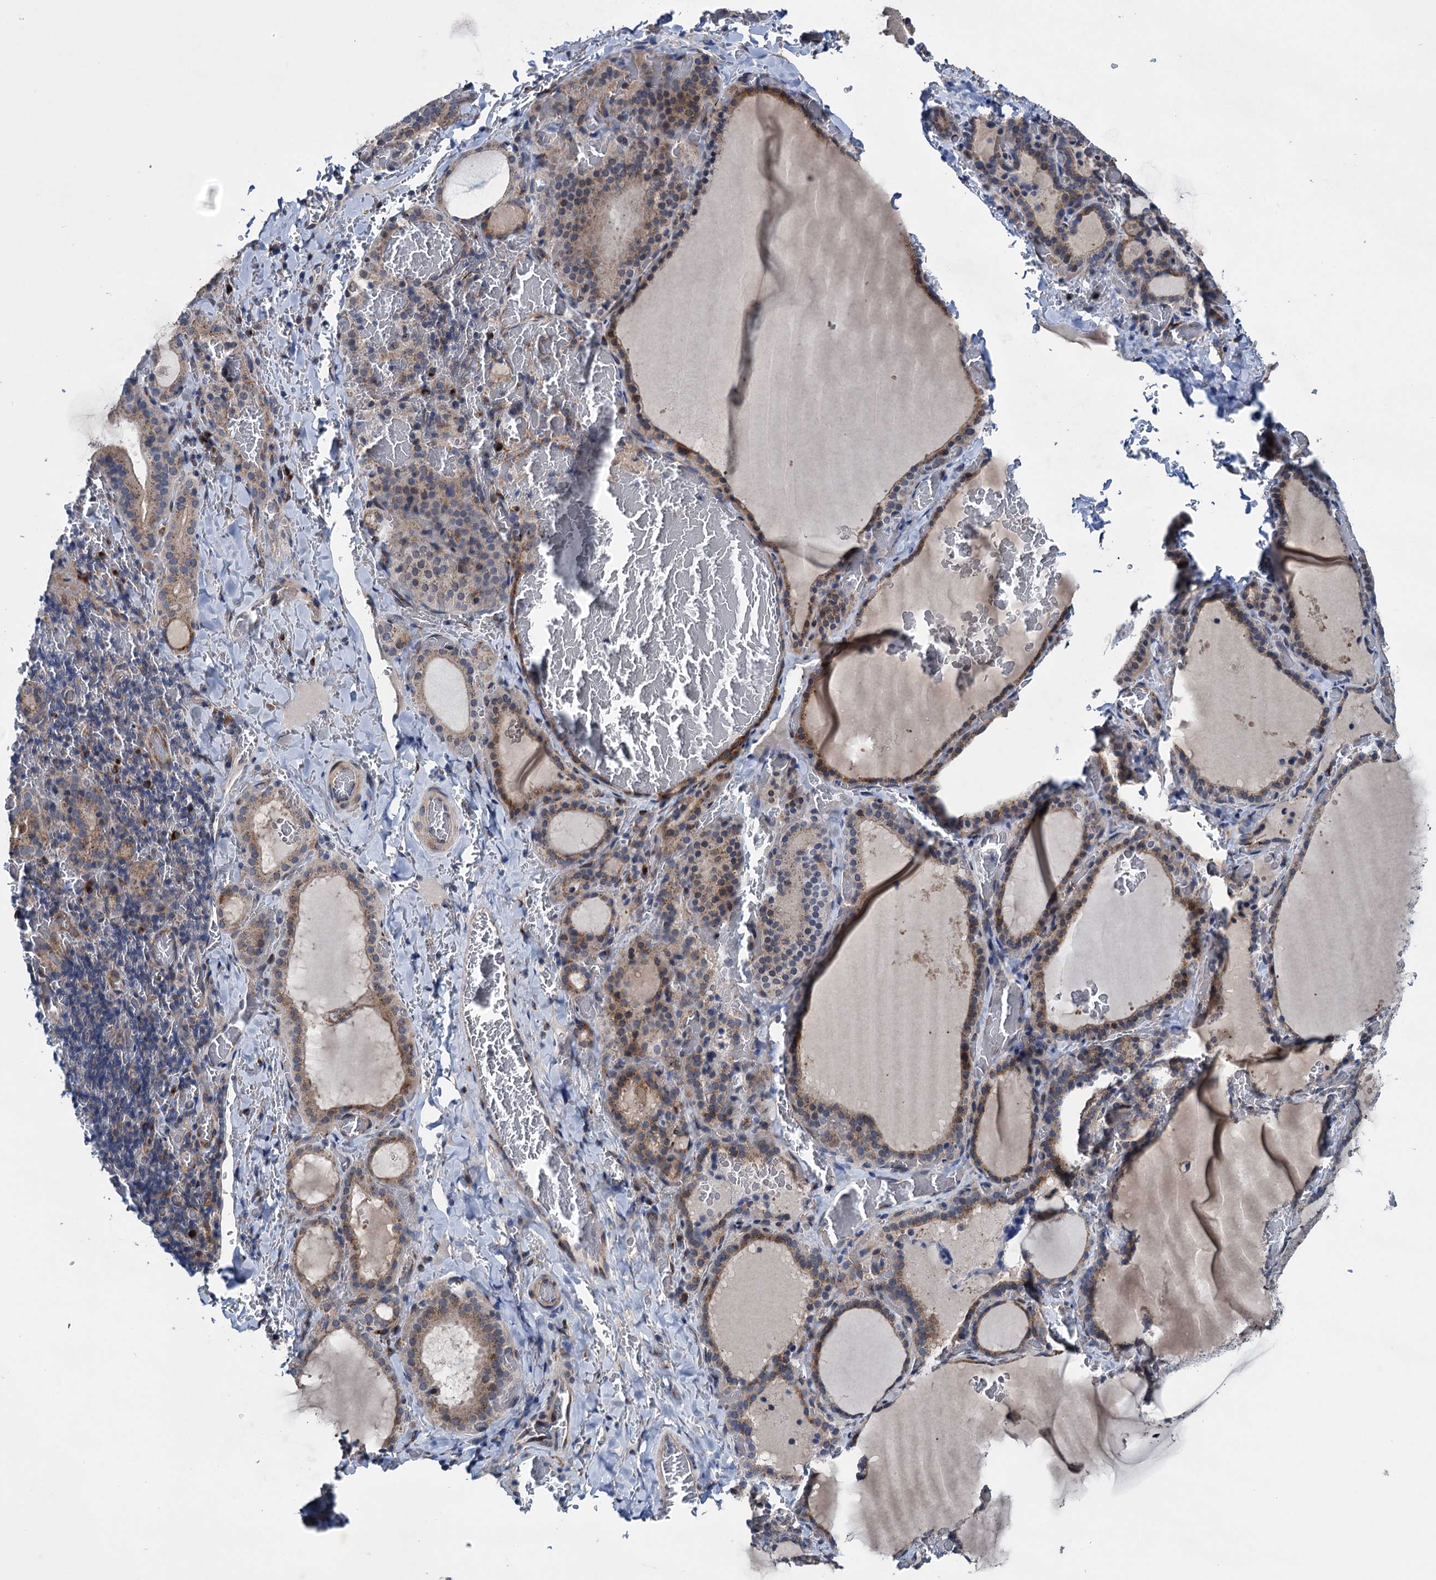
{"staining": {"intensity": "weak", "quantity": "25%-75%", "location": "cytoplasmic/membranous"}, "tissue": "thyroid gland", "cell_type": "Glandular cells", "image_type": "normal", "snomed": [{"axis": "morphology", "description": "Normal tissue, NOS"}, {"axis": "topography", "description": "Thyroid gland"}], "caption": "A high-resolution image shows immunohistochemistry staining of normal thyroid gland, which displays weak cytoplasmic/membranous staining in about 25%-75% of glandular cells.", "gene": "EYA4", "patient": {"sex": "female", "age": 39}}